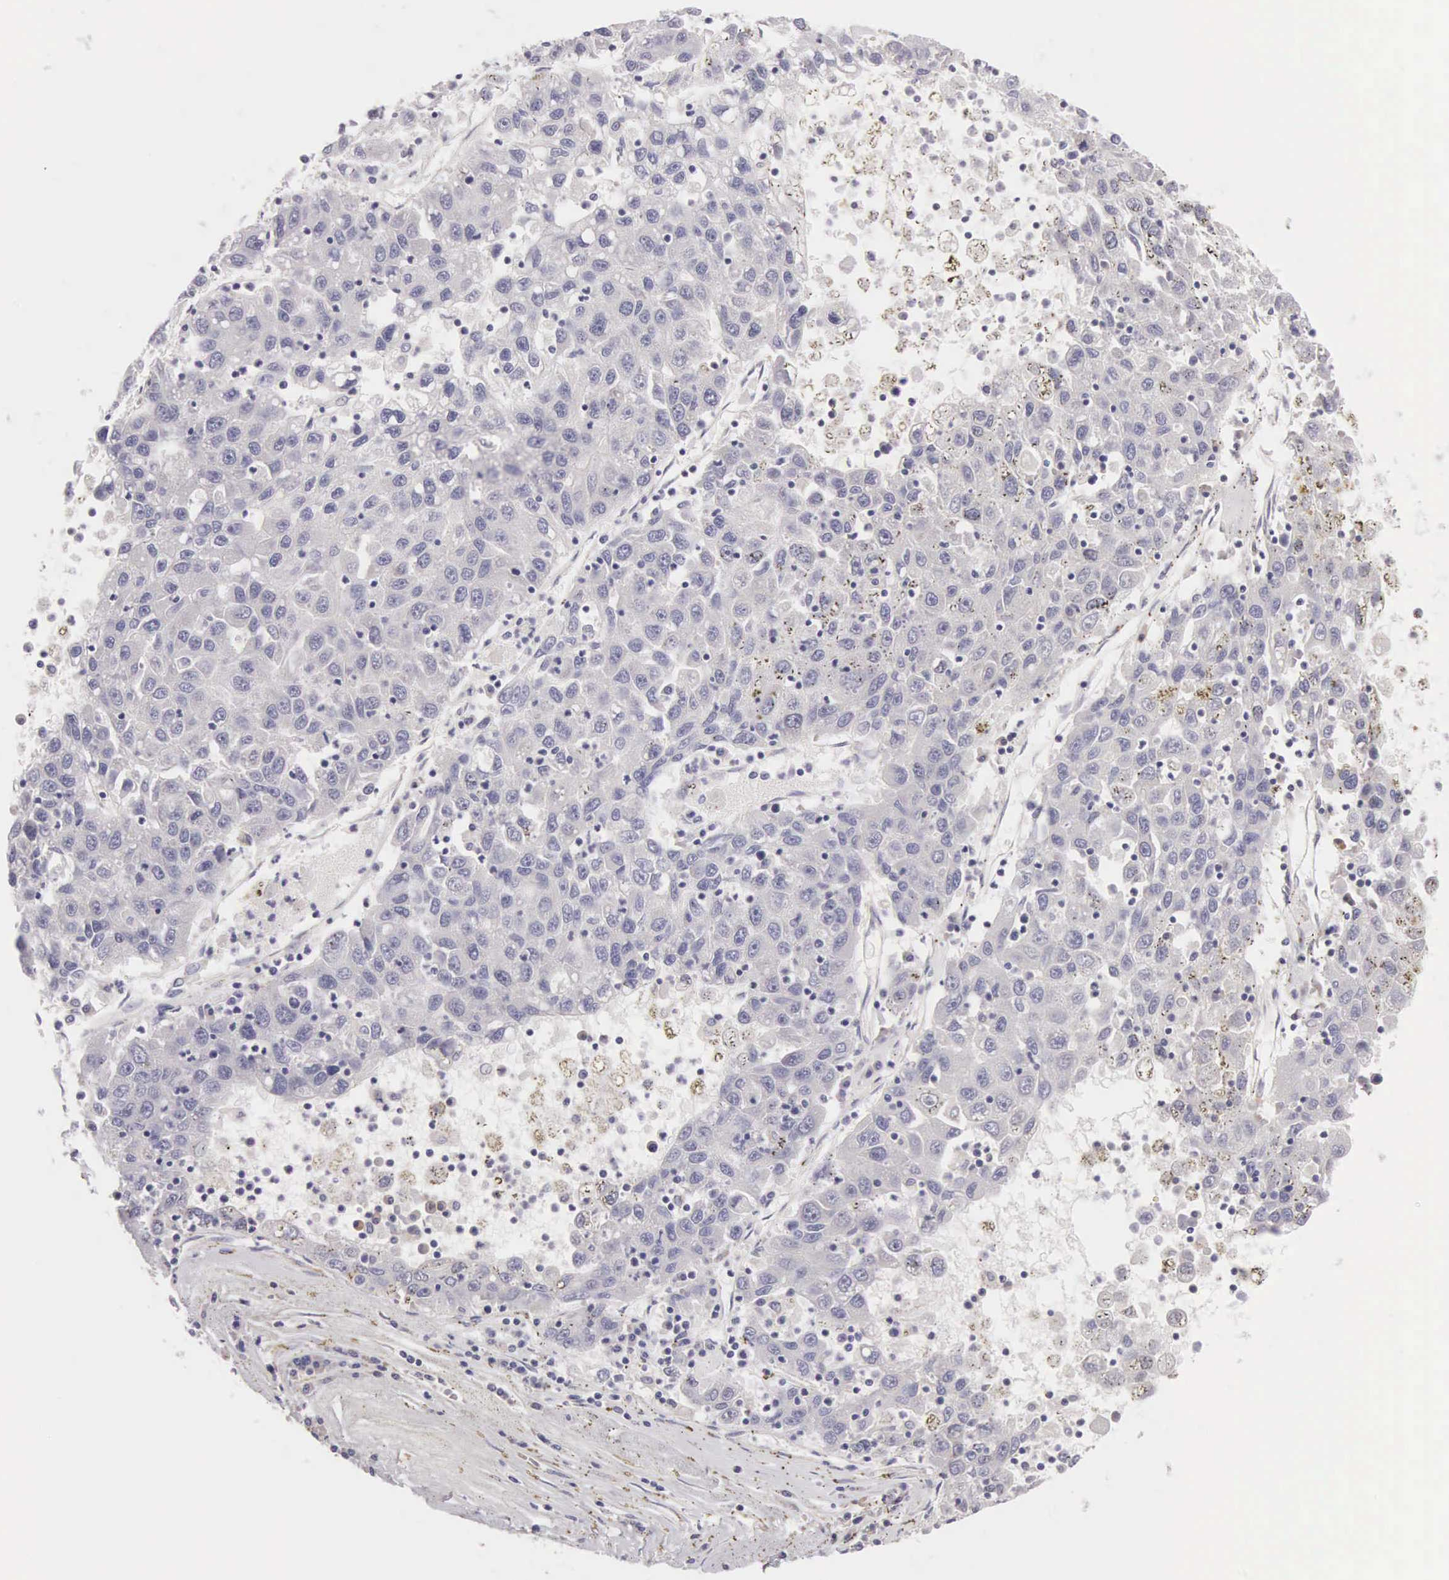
{"staining": {"intensity": "negative", "quantity": "none", "location": "none"}, "tissue": "liver cancer", "cell_type": "Tumor cells", "image_type": "cancer", "snomed": [{"axis": "morphology", "description": "Carcinoma, Hepatocellular, NOS"}, {"axis": "topography", "description": "Liver"}], "caption": "This is an immunohistochemistry image of liver cancer (hepatocellular carcinoma). There is no positivity in tumor cells.", "gene": "OSBPL3", "patient": {"sex": "male", "age": 49}}